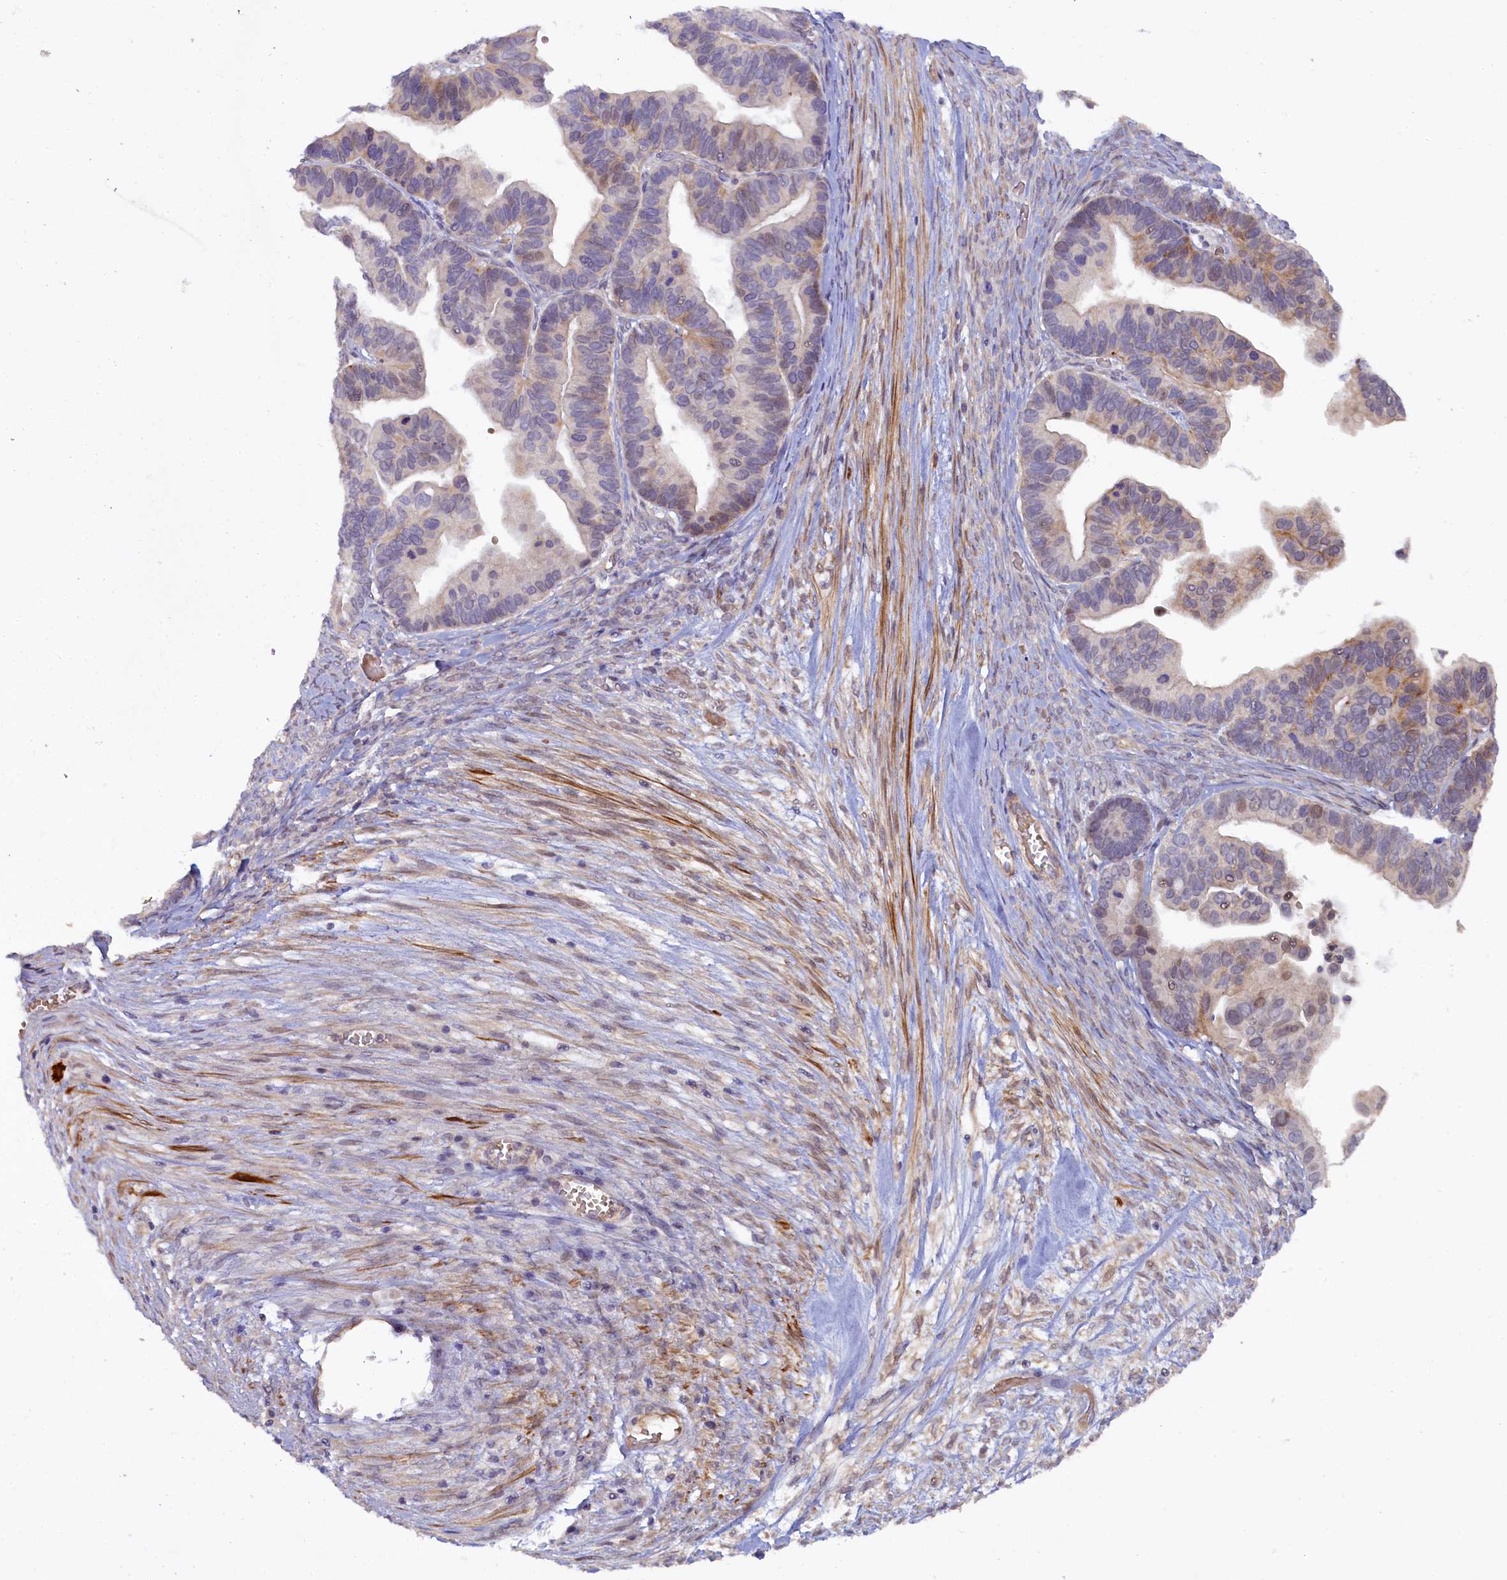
{"staining": {"intensity": "weak", "quantity": "<25%", "location": "nuclear"}, "tissue": "ovarian cancer", "cell_type": "Tumor cells", "image_type": "cancer", "snomed": [{"axis": "morphology", "description": "Cystadenocarcinoma, serous, NOS"}, {"axis": "topography", "description": "Ovary"}], "caption": "Immunohistochemistry of human serous cystadenocarcinoma (ovarian) shows no expression in tumor cells.", "gene": "MYO16", "patient": {"sex": "female", "age": 56}}